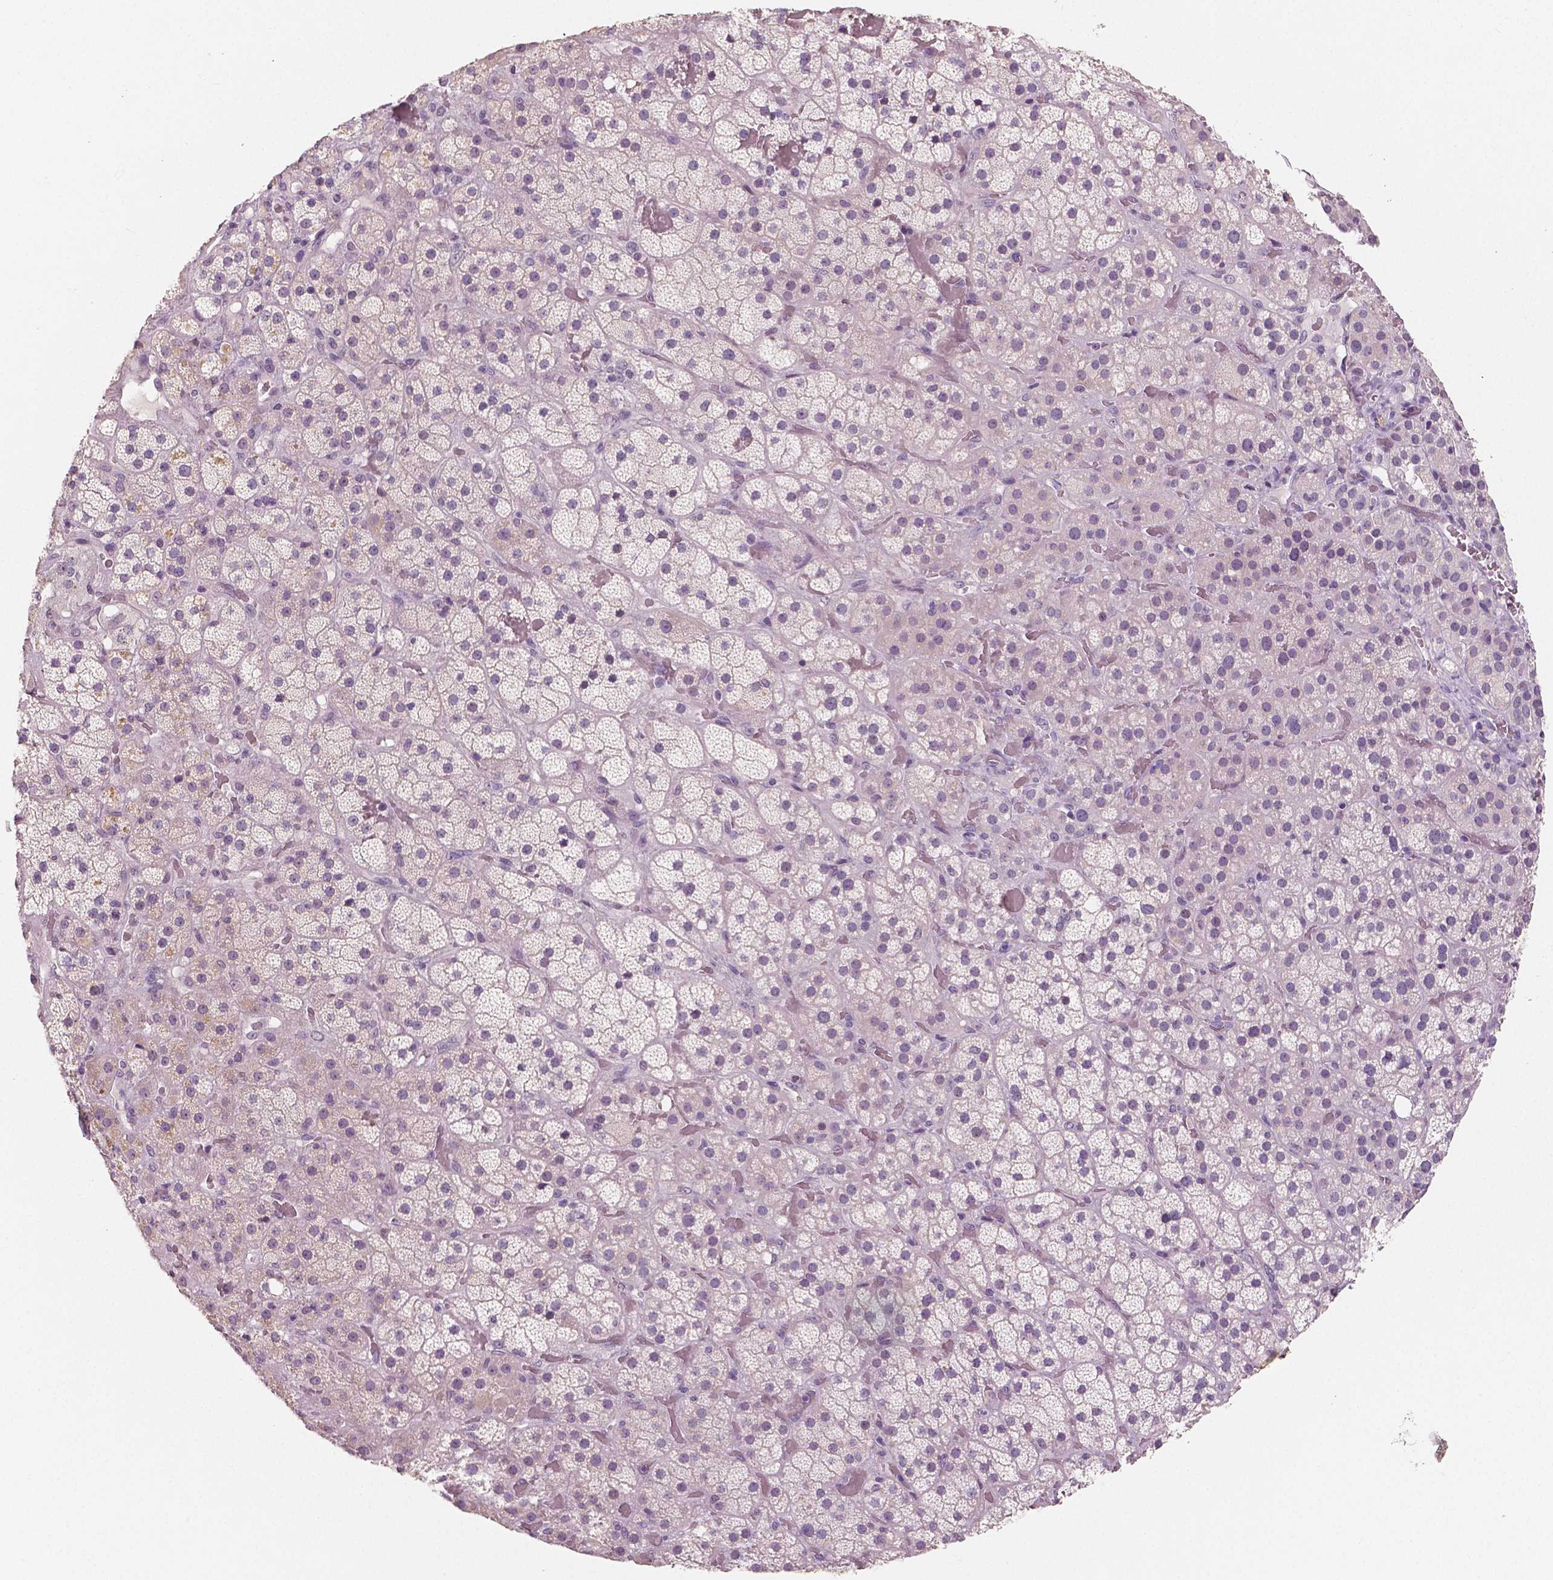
{"staining": {"intensity": "negative", "quantity": "none", "location": "none"}, "tissue": "adrenal gland", "cell_type": "Glandular cells", "image_type": "normal", "snomed": [{"axis": "morphology", "description": "Normal tissue, NOS"}, {"axis": "topography", "description": "Adrenal gland"}], "caption": "The histopathology image demonstrates no significant expression in glandular cells of adrenal gland. The staining is performed using DAB (3,3'-diaminobenzidine) brown chromogen with nuclei counter-stained in using hematoxylin.", "gene": "KIT", "patient": {"sex": "male", "age": 57}}